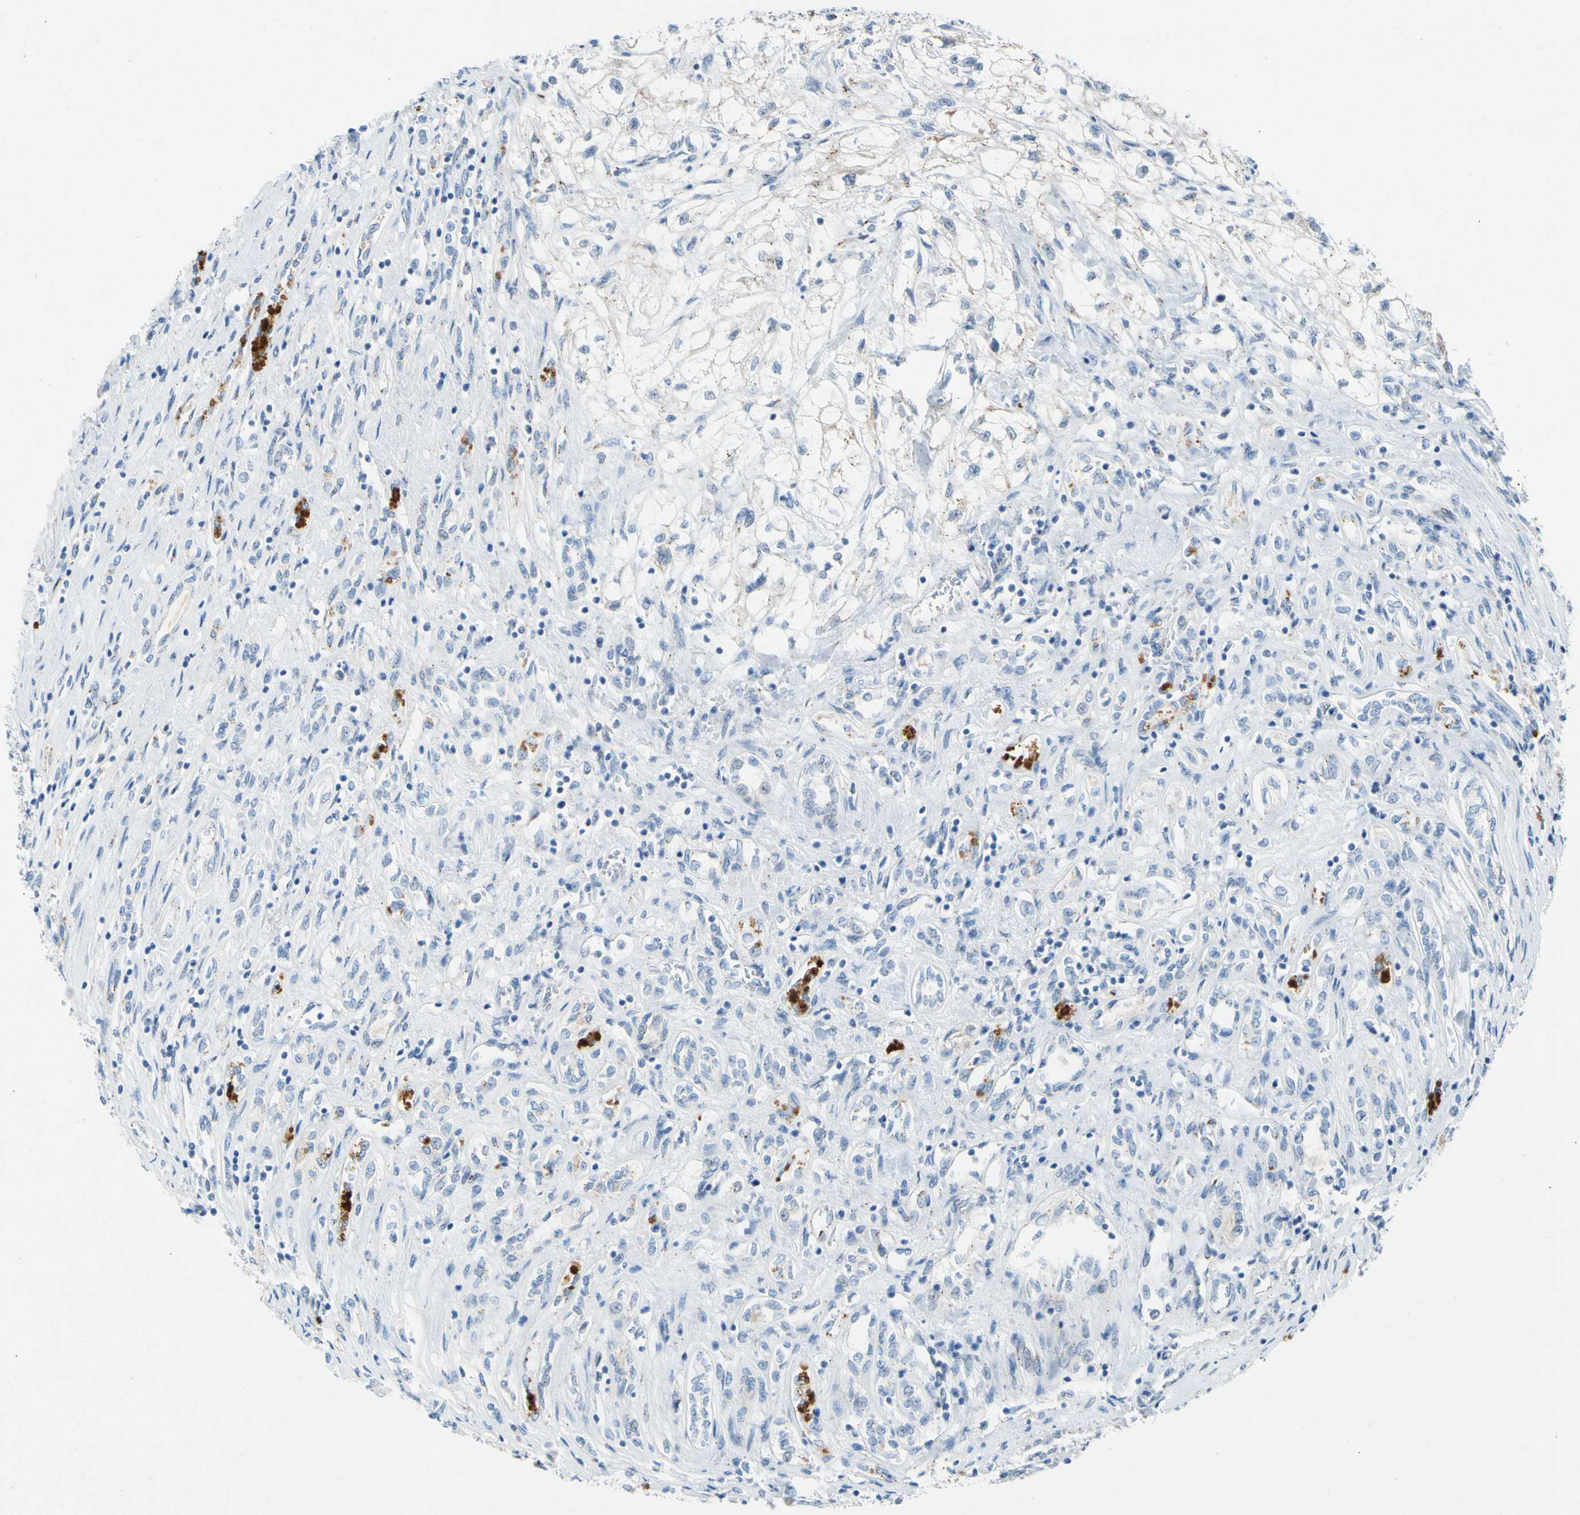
{"staining": {"intensity": "weak", "quantity": "25%-75%", "location": "cytoplasmic/membranous"}, "tissue": "renal cancer", "cell_type": "Tumor cells", "image_type": "cancer", "snomed": [{"axis": "morphology", "description": "Adenocarcinoma, NOS"}, {"axis": "topography", "description": "Kidney"}], "caption": "DAB immunohistochemical staining of human renal cancer displays weak cytoplasmic/membranous protein staining in approximately 25%-75% of tumor cells. (Brightfield microscopy of DAB IHC at high magnification).", "gene": "GASK1B", "patient": {"sex": "female", "age": 70}}